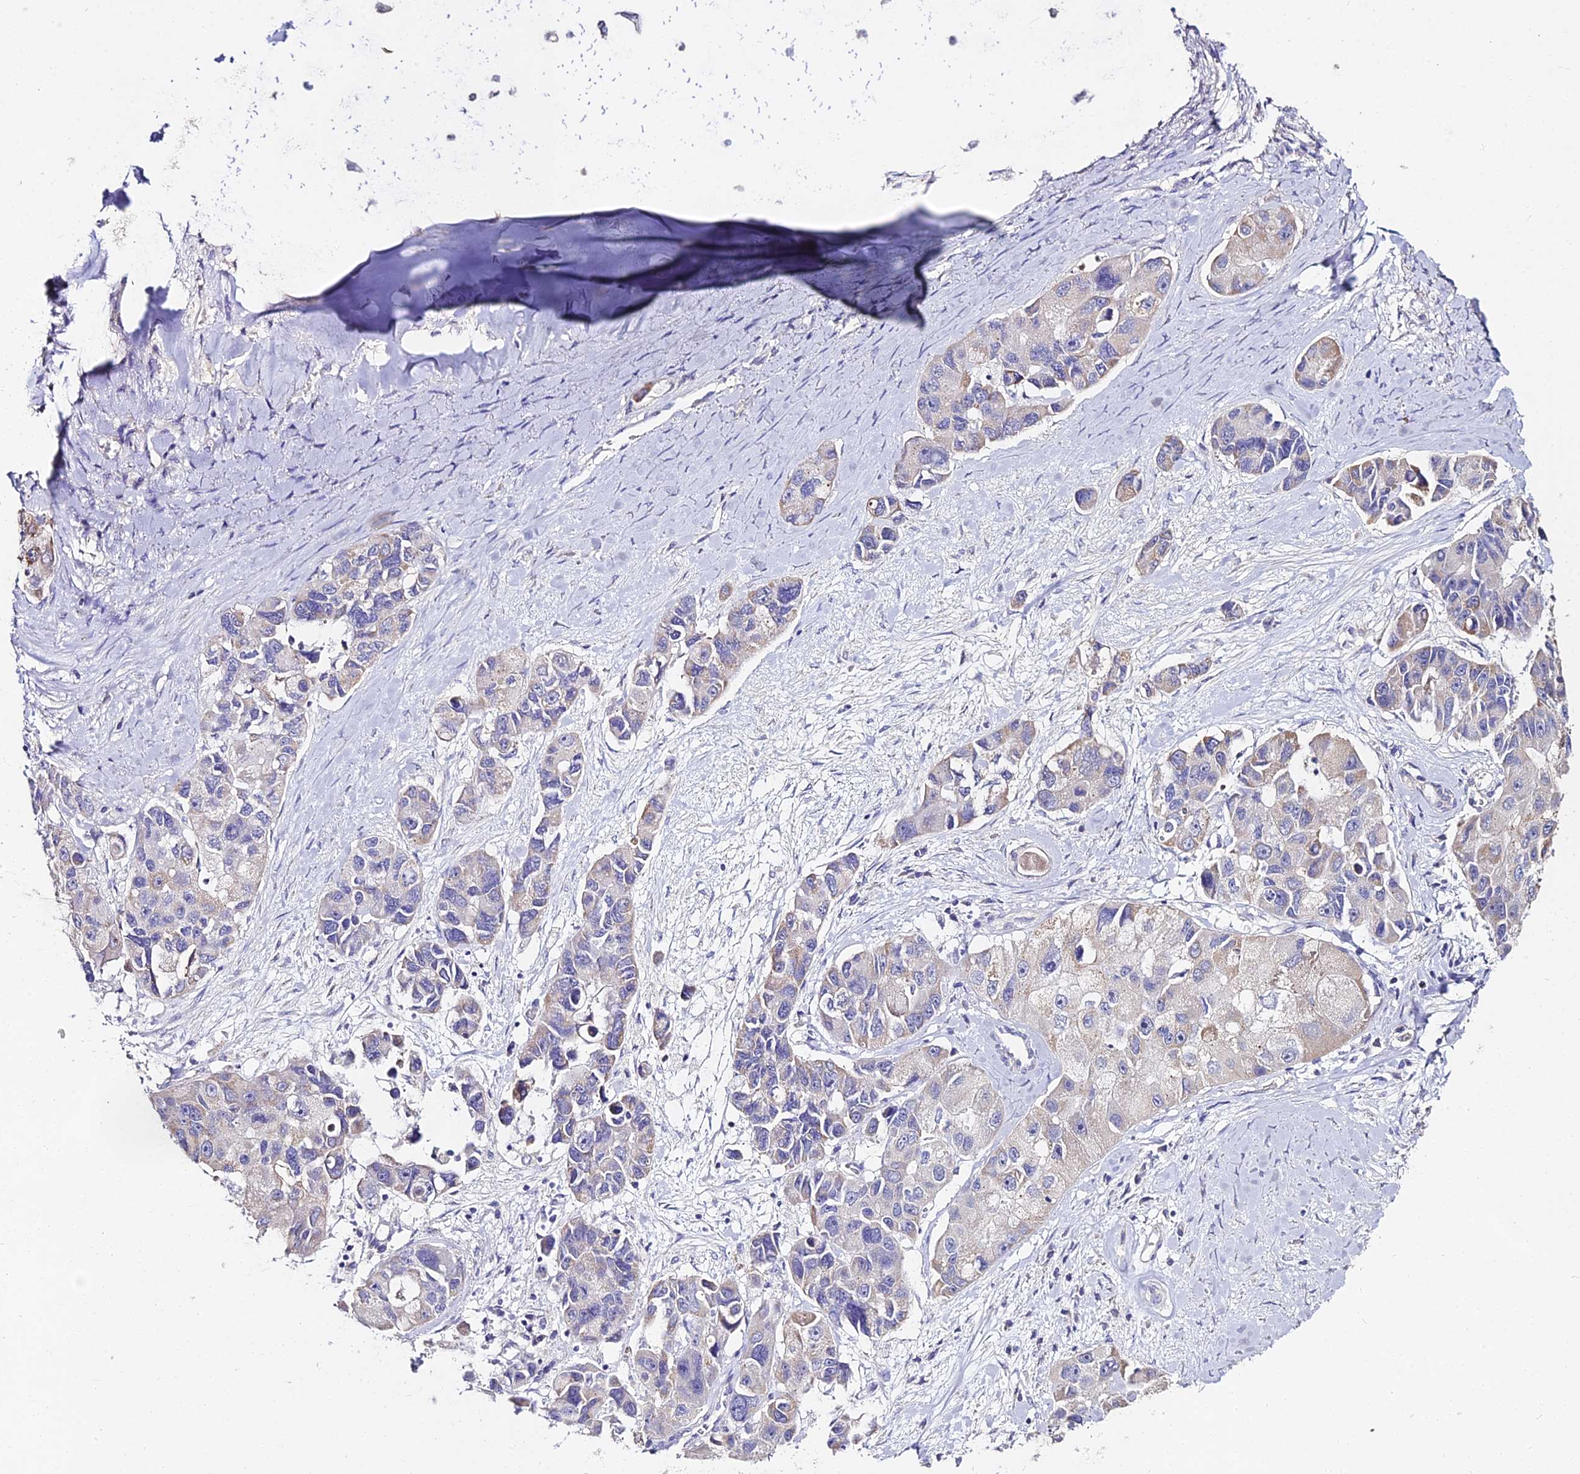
{"staining": {"intensity": "negative", "quantity": "none", "location": "none"}, "tissue": "lung cancer", "cell_type": "Tumor cells", "image_type": "cancer", "snomed": [{"axis": "morphology", "description": "Adenocarcinoma, NOS"}, {"axis": "topography", "description": "Lung"}], "caption": "A high-resolution histopathology image shows immunohistochemistry (IHC) staining of lung cancer, which reveals no significant expression in tumor cells.", "gene": "GLYAT", "patient": {"sex": "female", "age": 54}}